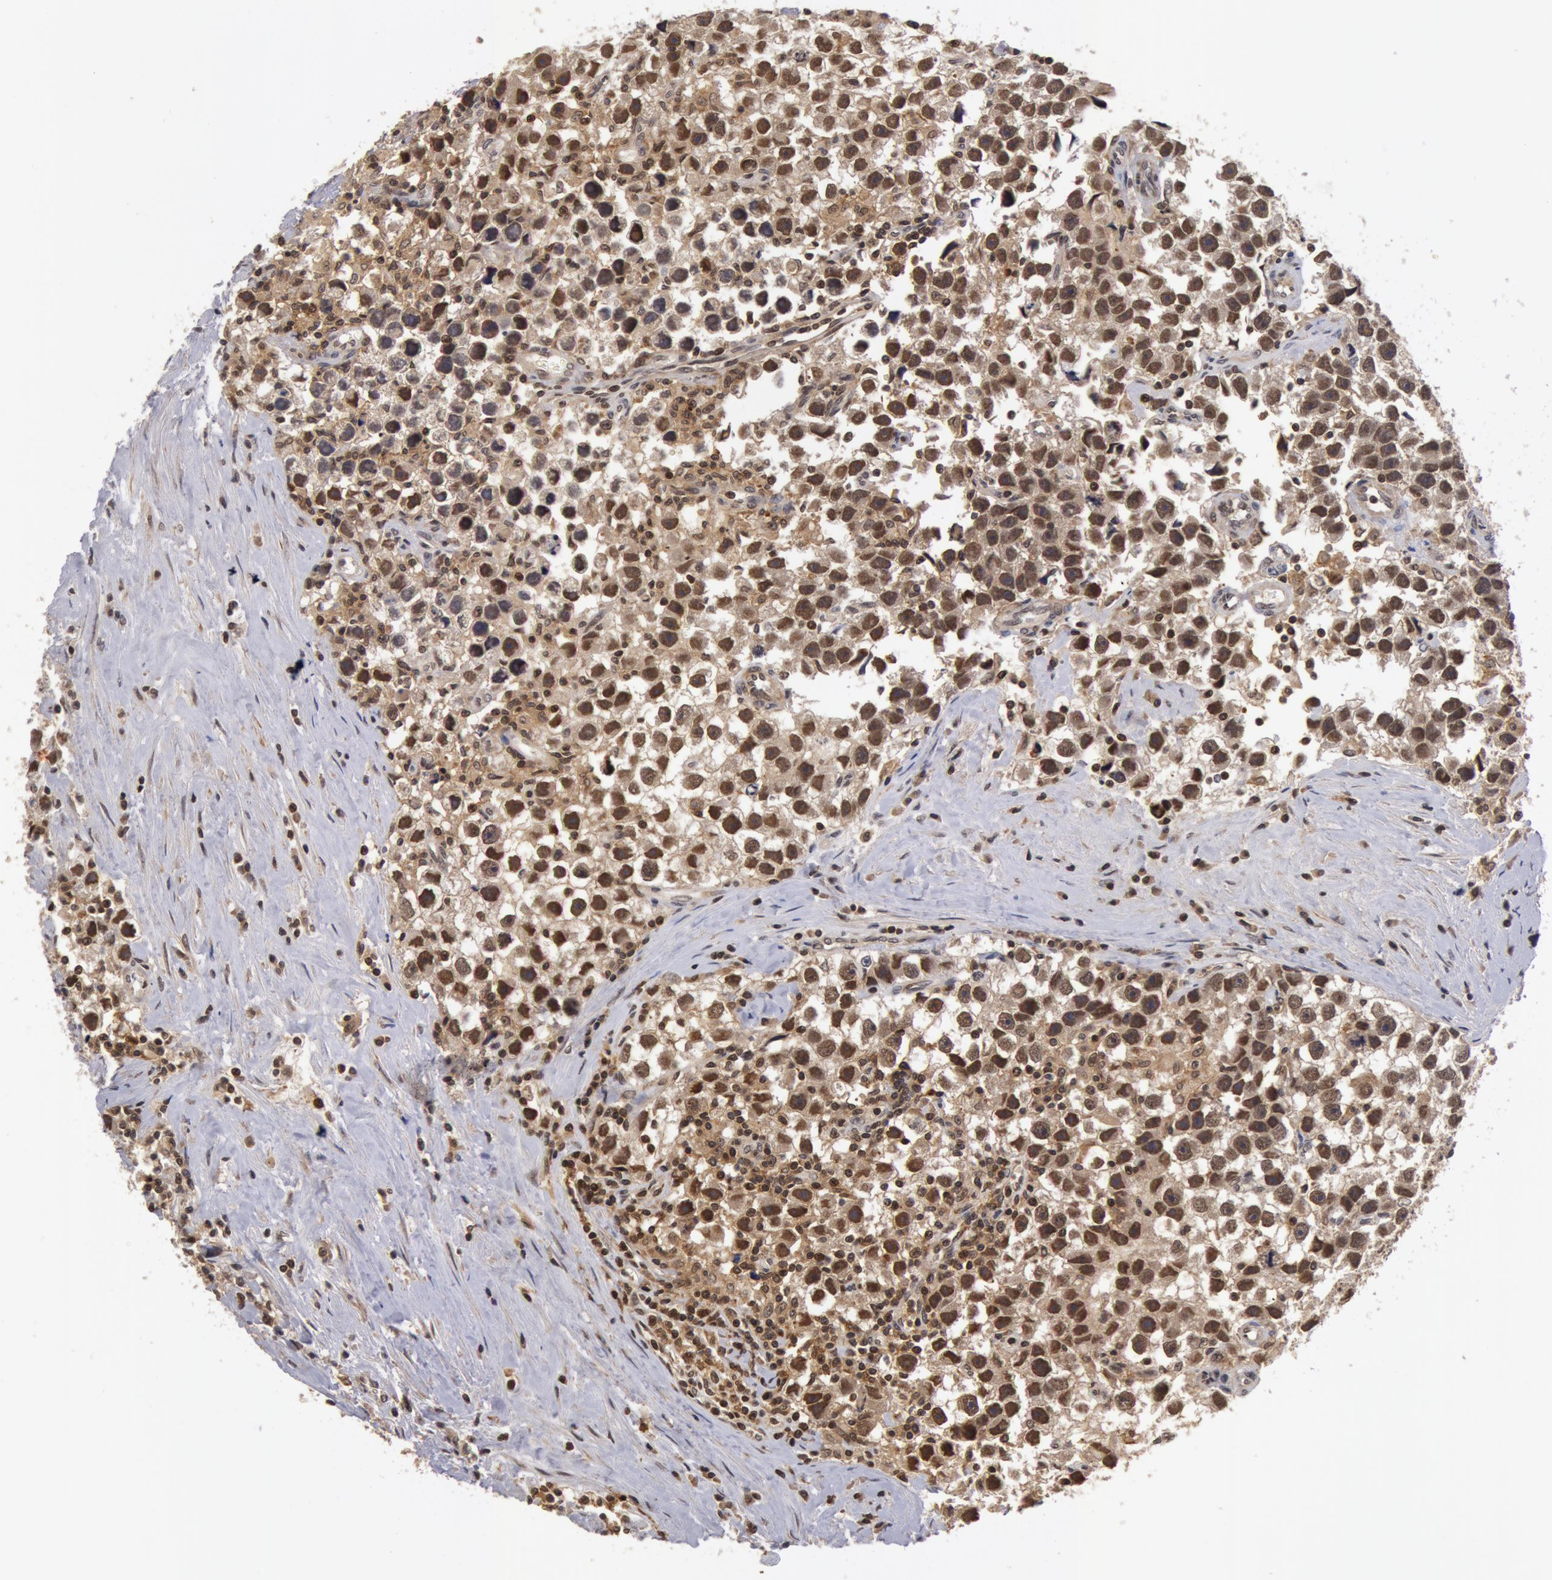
{"staining": {"intensity": "weak", "quantity": ">75%", "location": "cytoplasmic/membranous,nuclear"}, "tissue": "testis cancer", "cell_type": "Tumor cells", "image_type": "cancer", "snomed": [{"axis": "morphology", "description": "Seminoma, NOS"}, {"axis": "topography", "description": "Testis"}], "caption": "DAB (3,3'-diaminobenzidine) immunohistochemical staining of human testis seminoma shows weak cytoplasmic/membranous and nuclear protein staining in approximately >75% of tumor cells.", "gene": "ZNF350", "patient": {"sex": "male", "age": 43}}